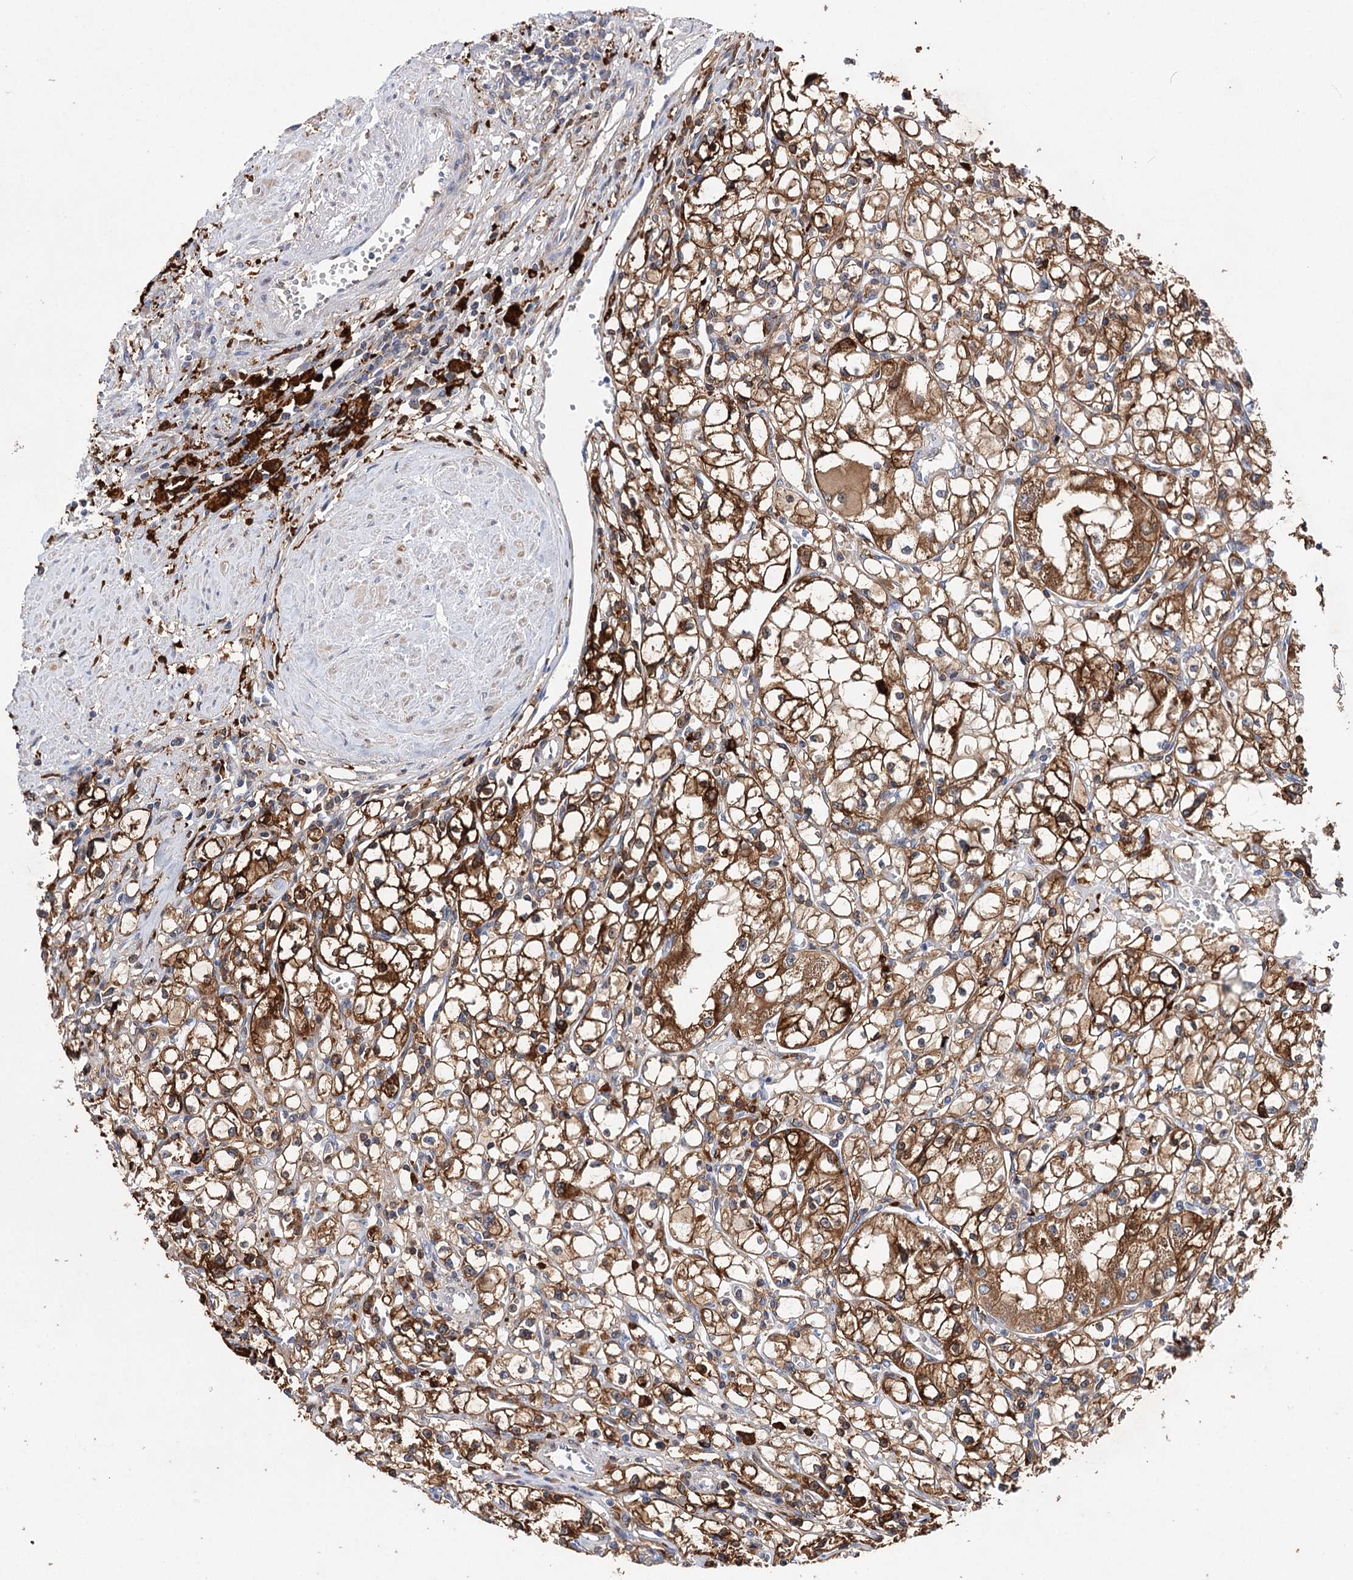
{"staining": {"intensity": "strong", "quantity": ">75%", "location": "cytoplasmic/membranous"}, "tissue": "renal cancer", "cell_type": "Tumor cells", "image_type": "cancer", "snomed": [{"axis": "morphology", "description": "Adenocarcinoma, NOS"}, {"axis": "topography", "description": "Kidney"}], "caption": "Tumor cells show strong cytoplasmic/membranous positivity in approximately >75% of cells in adenocarcinoma (renal). (IHC, brightfield microscopy, high magnification).", "gene": "CFAP46", "patient": {"sex": "male", "age": 56}}